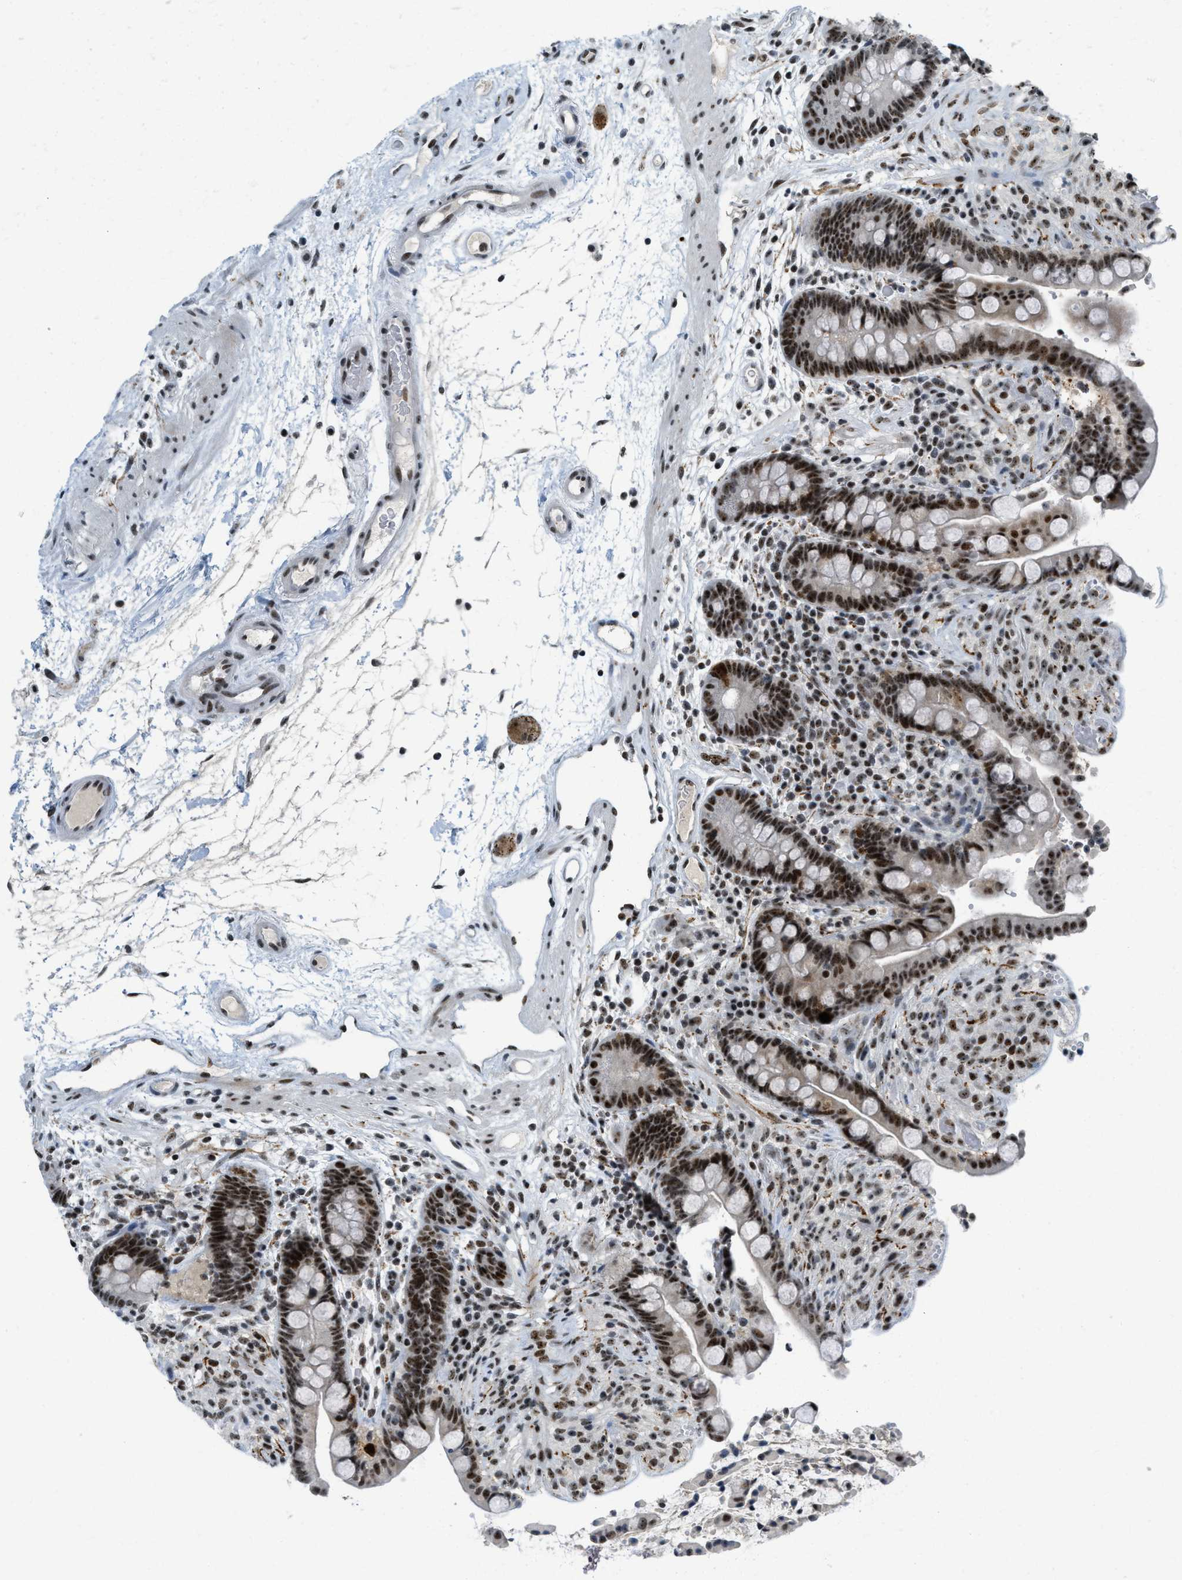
{"staining": {"intensity": "strong", "quantity": ">75%", "location": "nuclear"}, "tissue": "colon", "cell_type": "Endothelial cells", "image_type": "normal", "snomed": [{"axis": "morphology", "description": "Normal tissue, NOS"}, {"axis": "topography", "description": "Colon"}], "caption": "Protein analysis of normal colon displays strong nuclear expression in approximately >75% of endothelial cells. (Brightfield microscopy of DAB IHC at high magnification).", "gene": "URB1", "patient": {"sex": "male", "age": 73}}